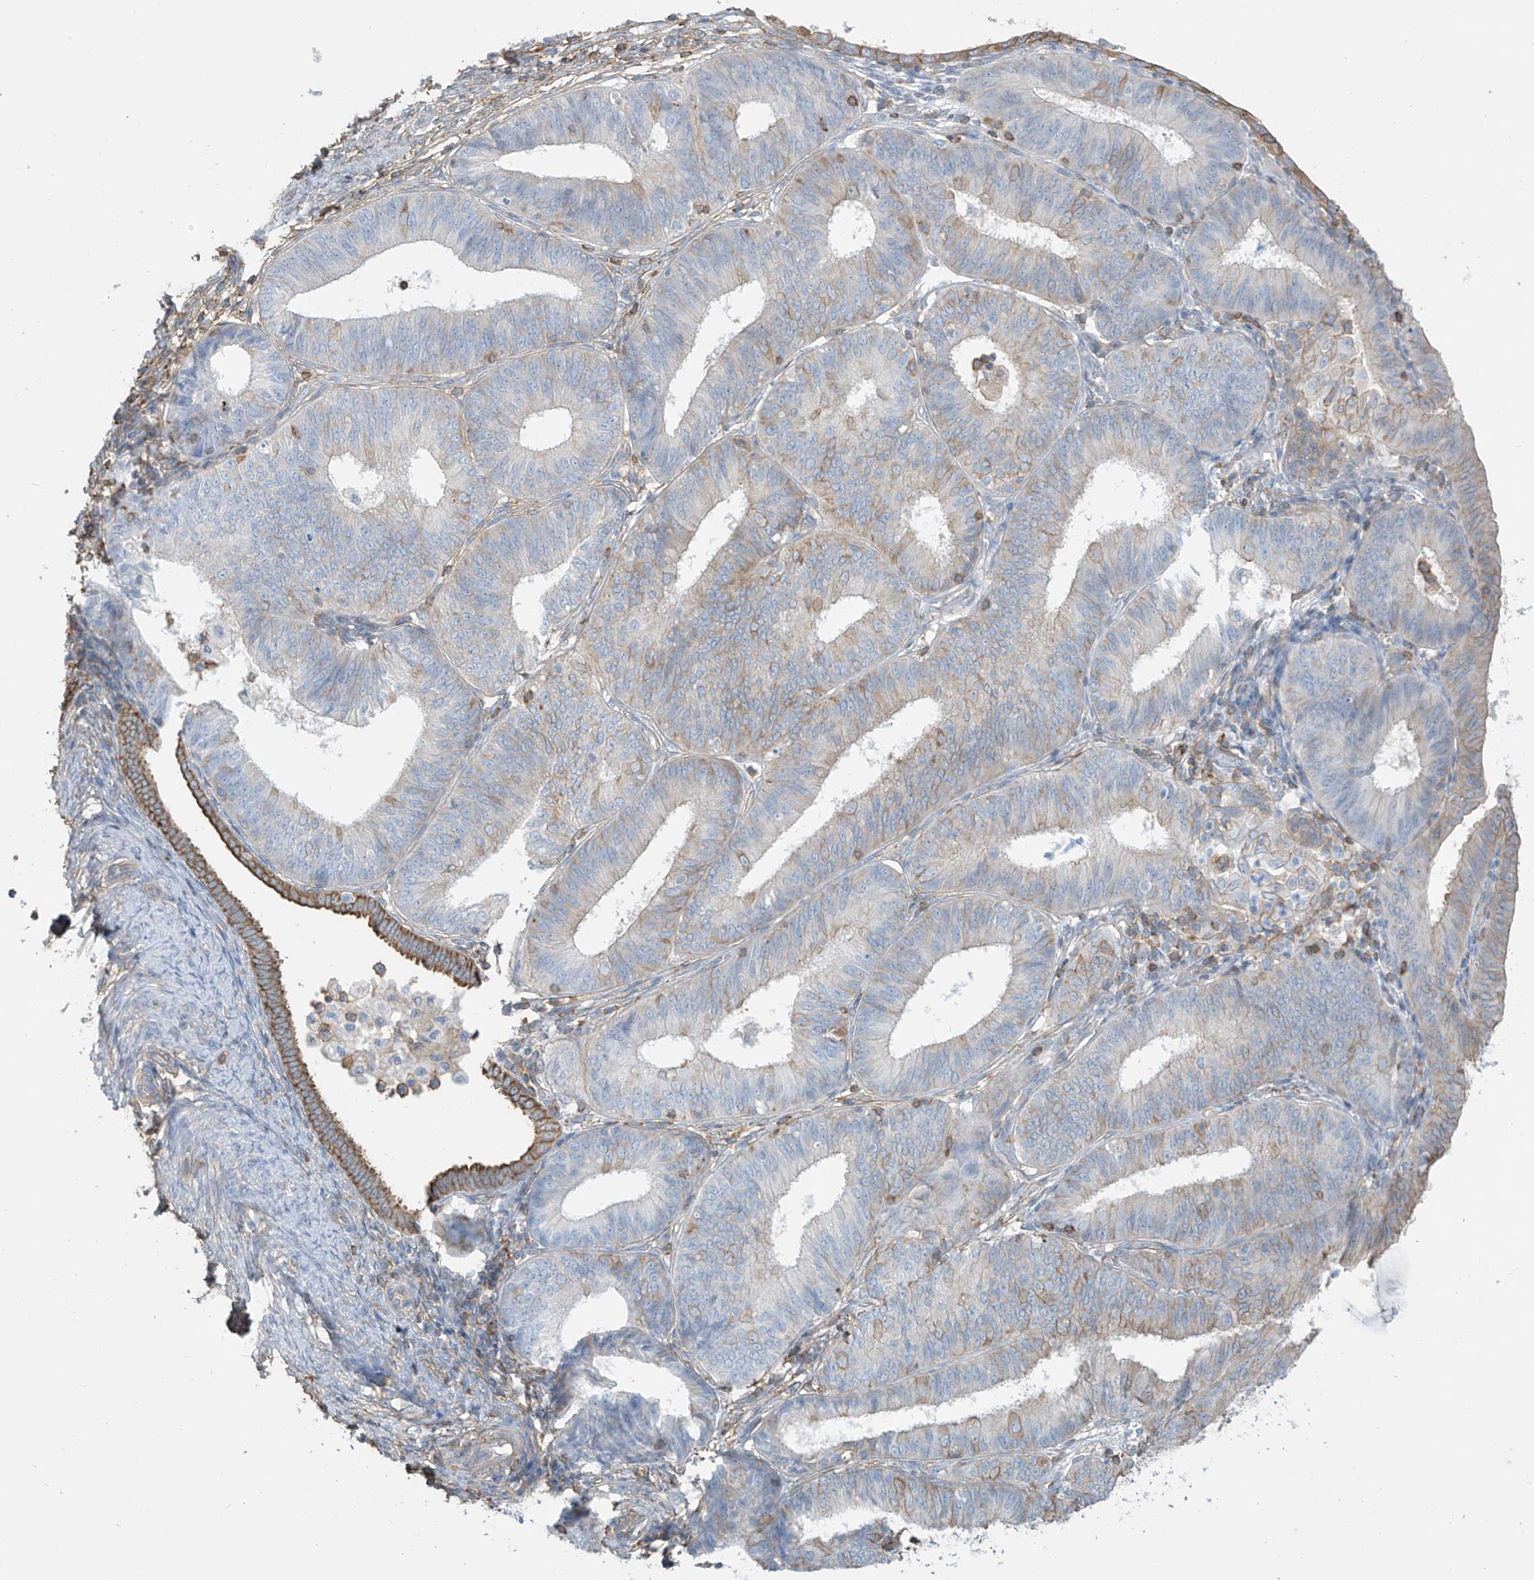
{"staining": {"intensity": "weak", "quantity": "25%-75%", "location": "cytoplasmic/membranous"}, "tissue": "endometrial cancer", "cell_type": "Tumor cells", "image_type": "cancer", "snomed": [{"axis": "morphology", "description": "Adenocarcinoma, NOS"}, {"axis": "topography", "description": "Endometrium"}], "caption": "Human endometrial cancer stained with a protein marker exhibits weak staining in tumor cells.", "gene": "ZNF846", "patient": {"sex": "female", "age": 51}}